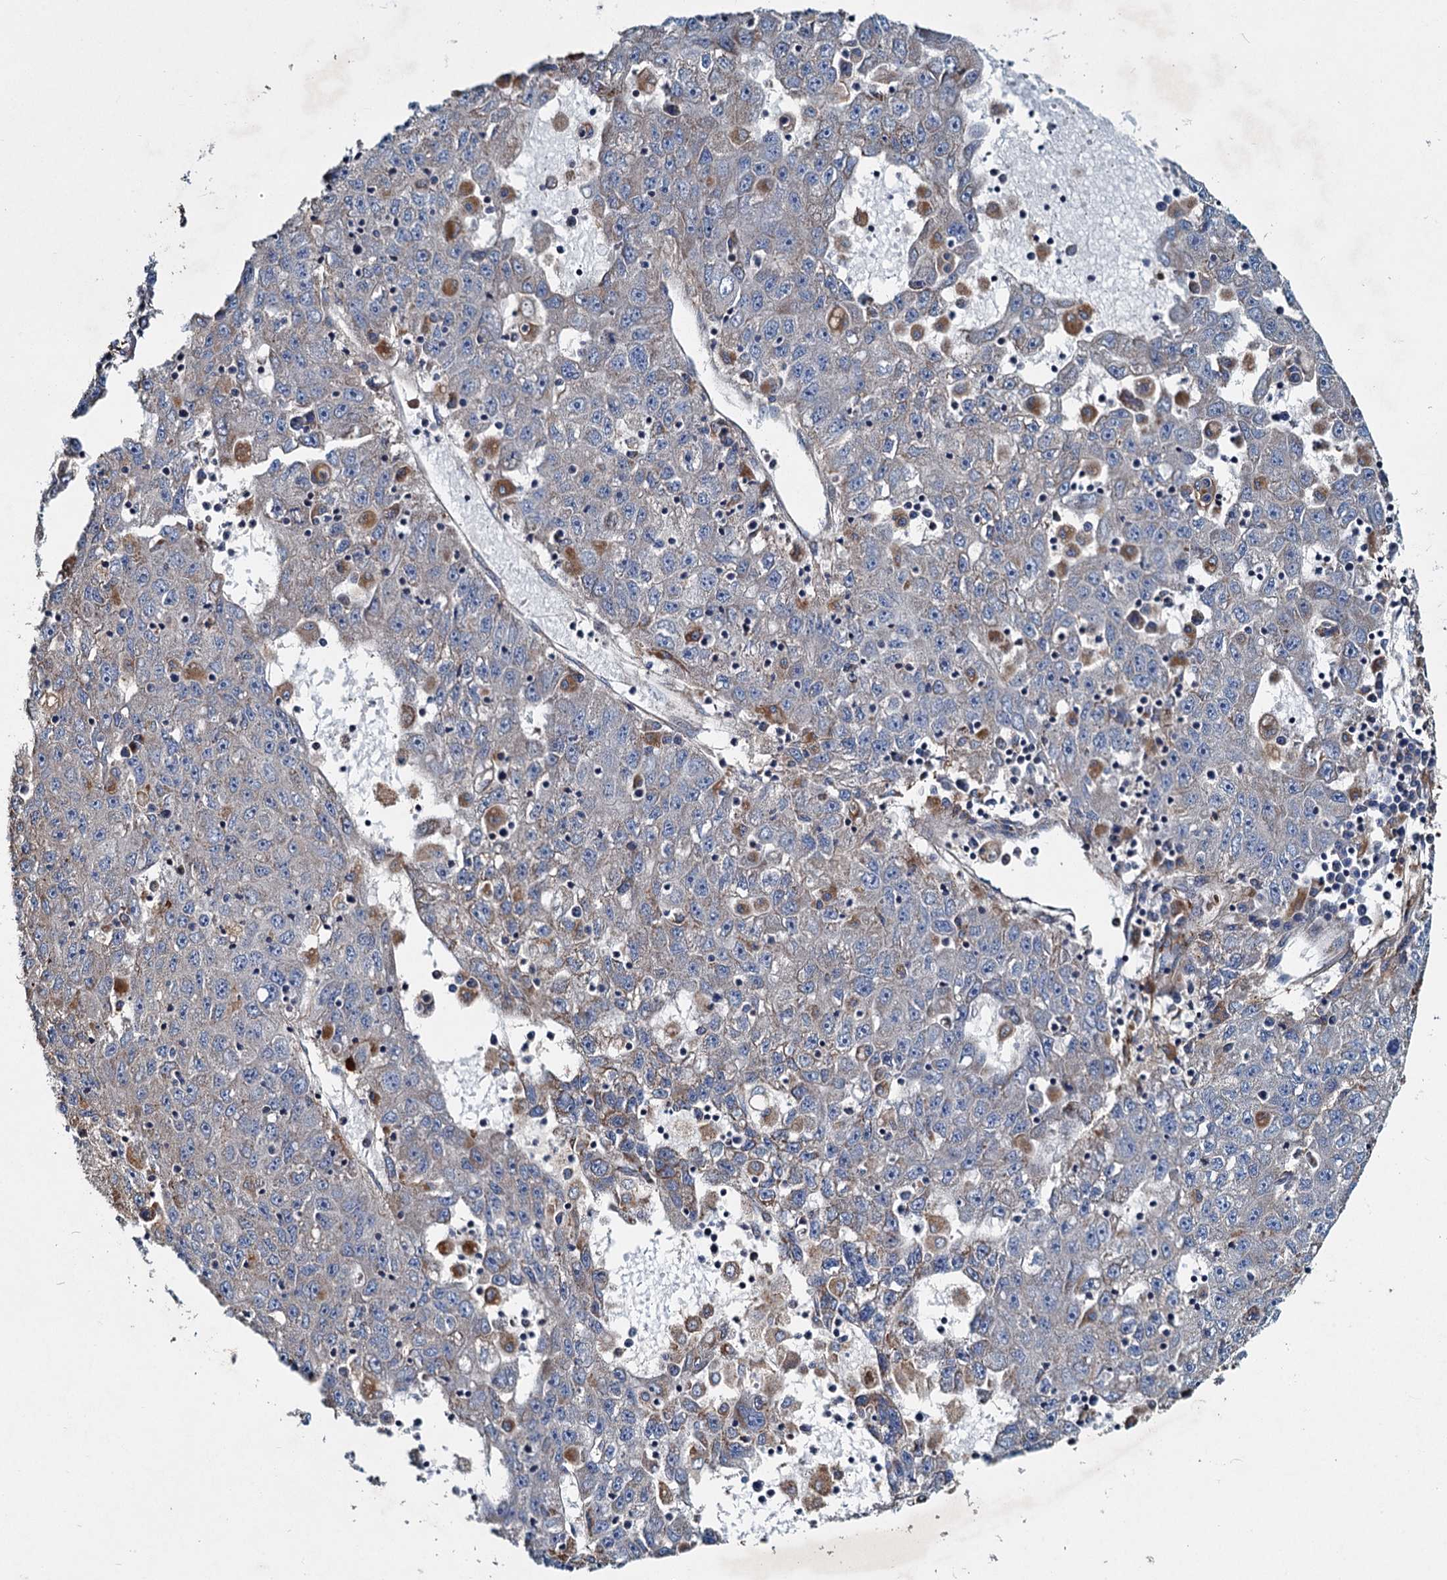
{"staining": {"intensity": "negative", "quantity": "none", "location": "none"}, "tissue": "liver cancer", "cell_type": "Tumor cells", "image_type": "cancer", "snomed": [{"axis": "morphology", "description": "Carcinoma, Hepatocellular, NOS"}, {"axis": "topography", "description": "Liver"}], "caption": "This photomicrograph is of liver cancer (hepatocellular carcinoma) stained with IHC to label a protein in brown with the nuclei are counter-stained blue. There is no positivity in tumor cells. (DAB immunohistochemistry (IHC) with hematoxylin counter stain).", "gene": "ADCY2", "patient": {"sex": "male", "age": 49}}